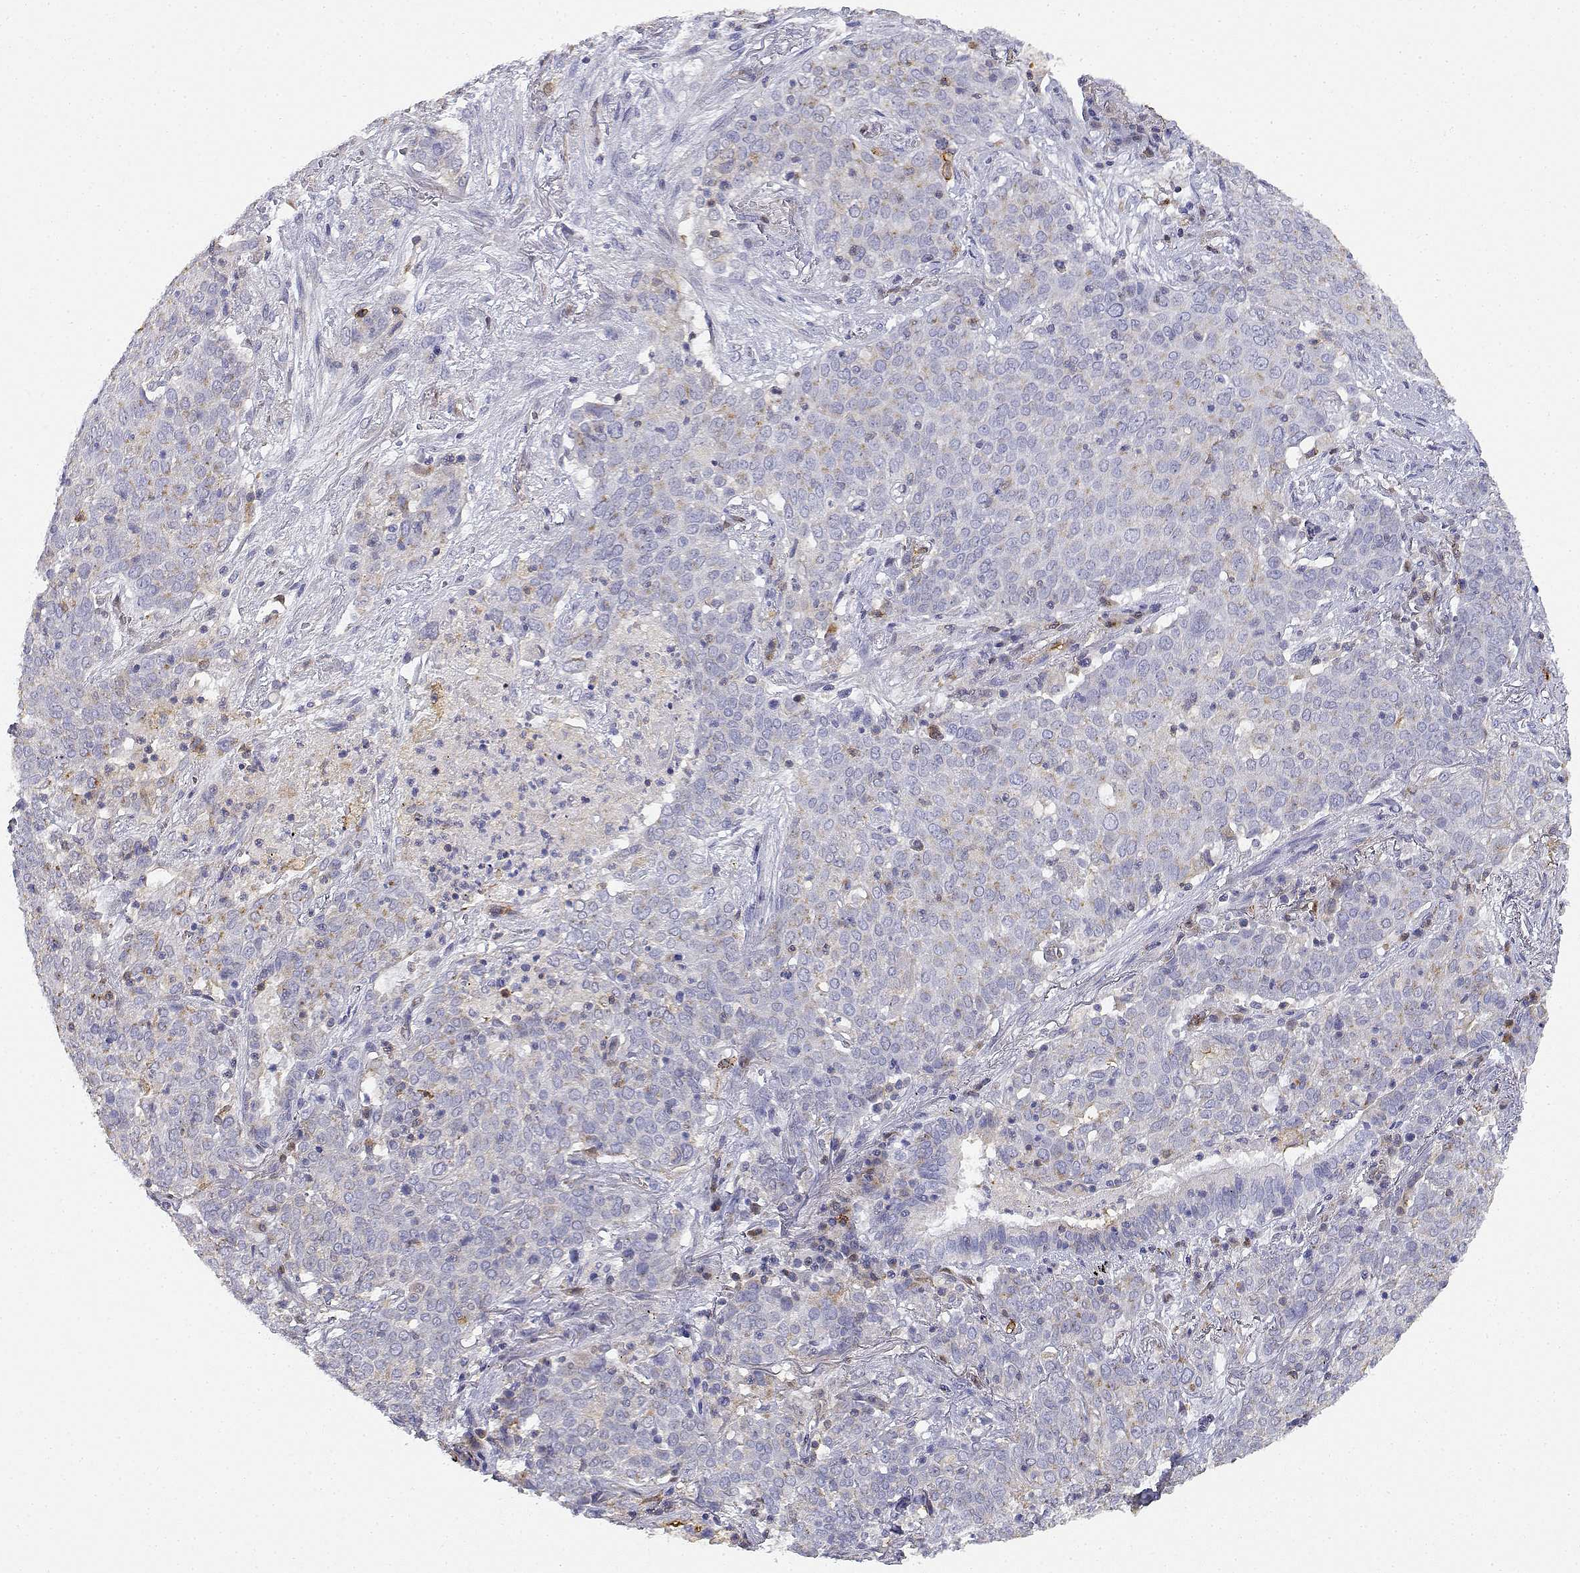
{"staining": {"intensity": "weak", "quantity": "<25%", "location": "cytoplasmic/membranous"}, "tissue": "lung cancer", "cell_type": "Tumor cells", "image_type": "cancer", "snomed": [{"axis": "morphology", "description": "Squamous cell carcinoma, NOS"}, {"axis": "topography", "description": "Lung"}], "caption": "High magnification brightfield microscopy of lung cancer (squamous cell carcinoma) stained with DAB (3,3'-diaminobenzidine) (brown) and counterstained with hematoxylin (blue): tumor cells show no significant expression. The staining is performed using DAB brown chromogen with nuclei counter-stained in using hematoxylin.", "gene": "ADA", "patient": {"sex": "male", "age": 82}}